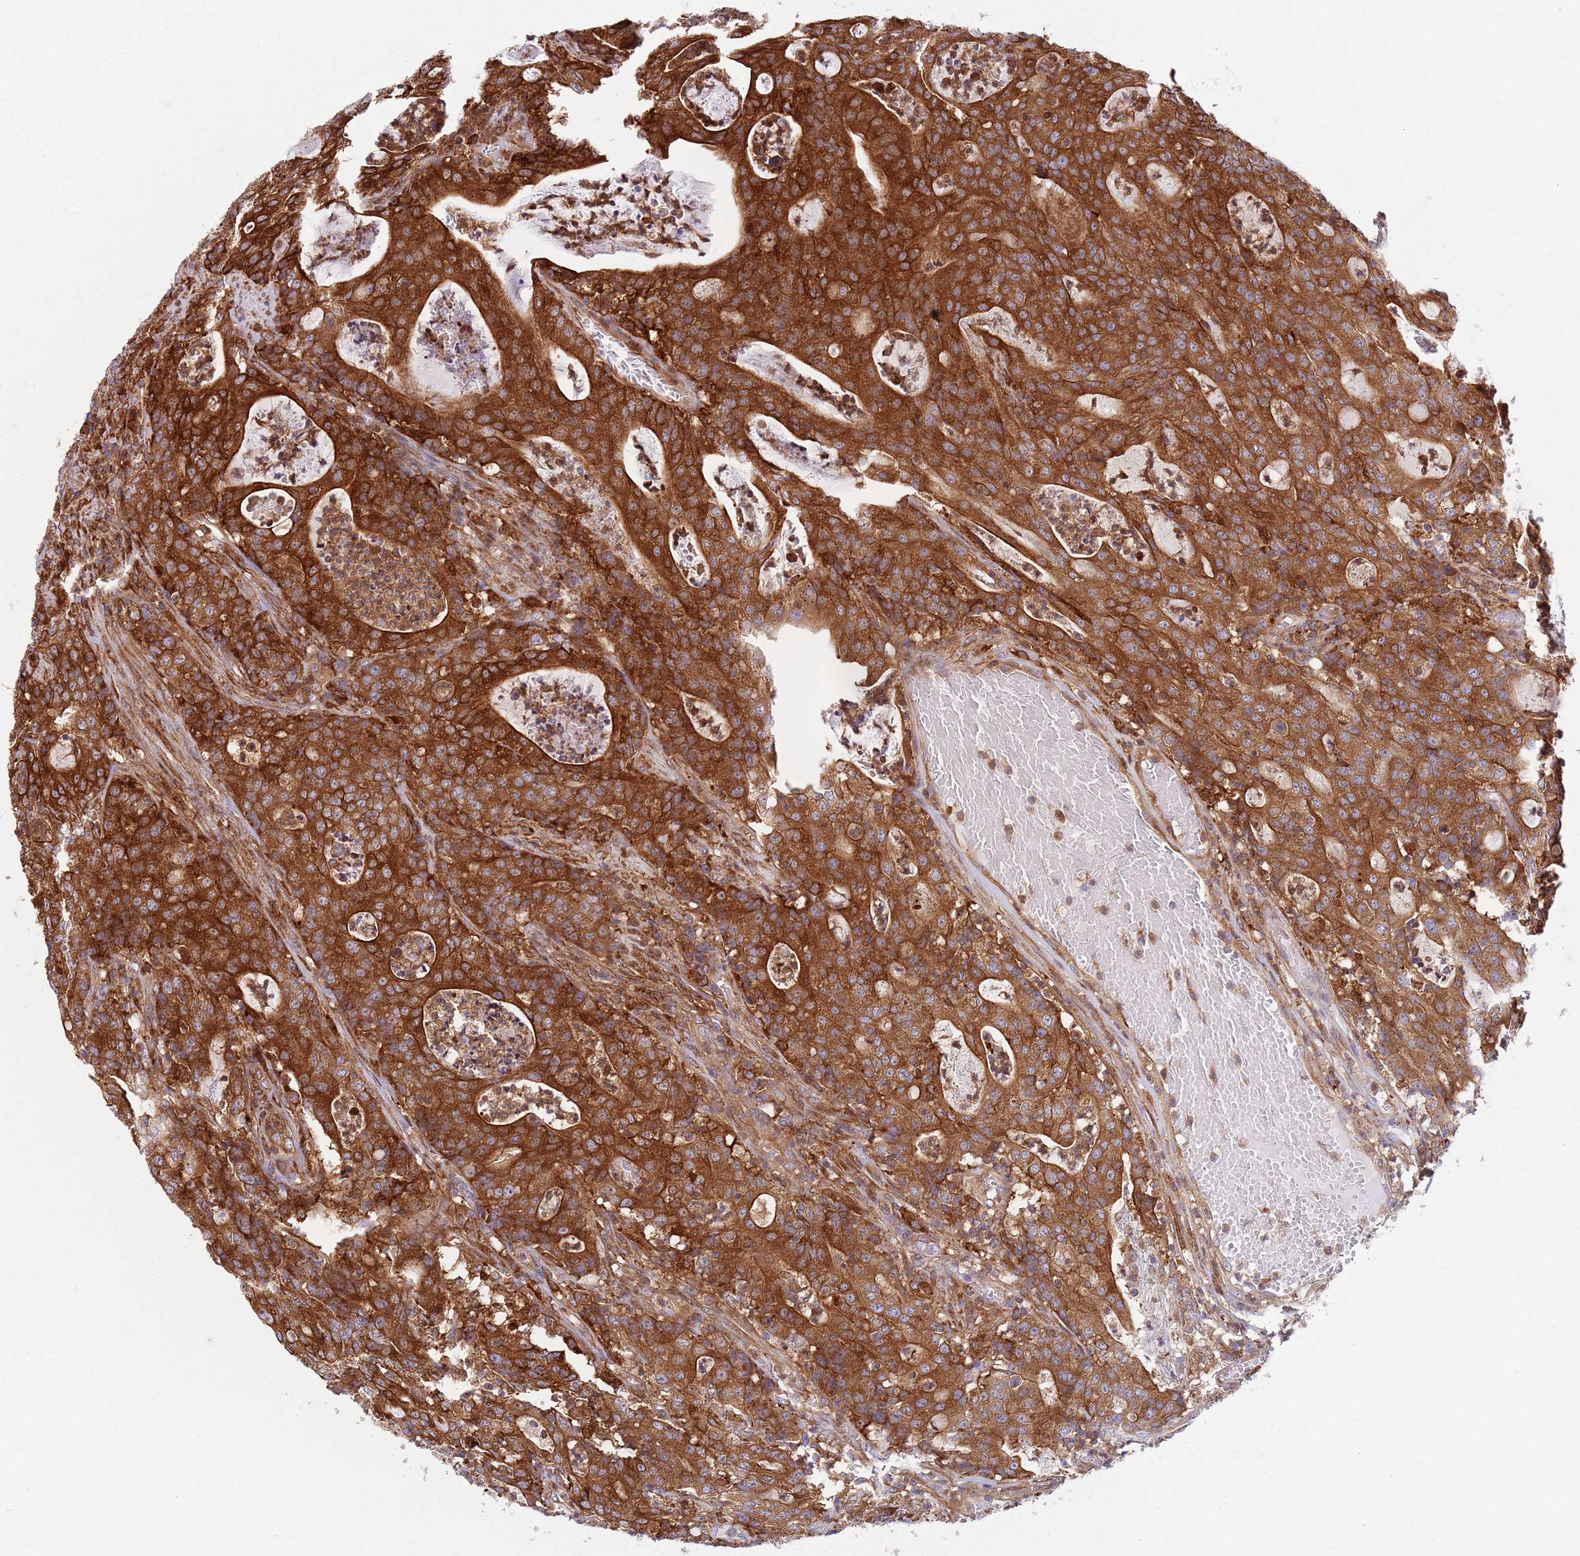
{"staining": {"intensity": "strong", "quantity": ">75%", "location": "cytoplasmic/membranous"}, "tissue": "colorectal cancer", "cell_type": "Tumor cells", "image_type": "cancer", "snomed": [{"axis": "morphology", "description": "Adenocarcinoma, NOS"}, {"axis": "topography", "description": "Colon"}], "caption": "A high amount of strong cytoplasmic/membranous expression is appreciated in approximately >75% of tumor cells in colorectal adenocarcinoma tissue. The protein of interest is shown in brown color, while the nuclei are stained blue.", "gene": "ZMYM5", "patient": {"sex": "male", "age": 83}}